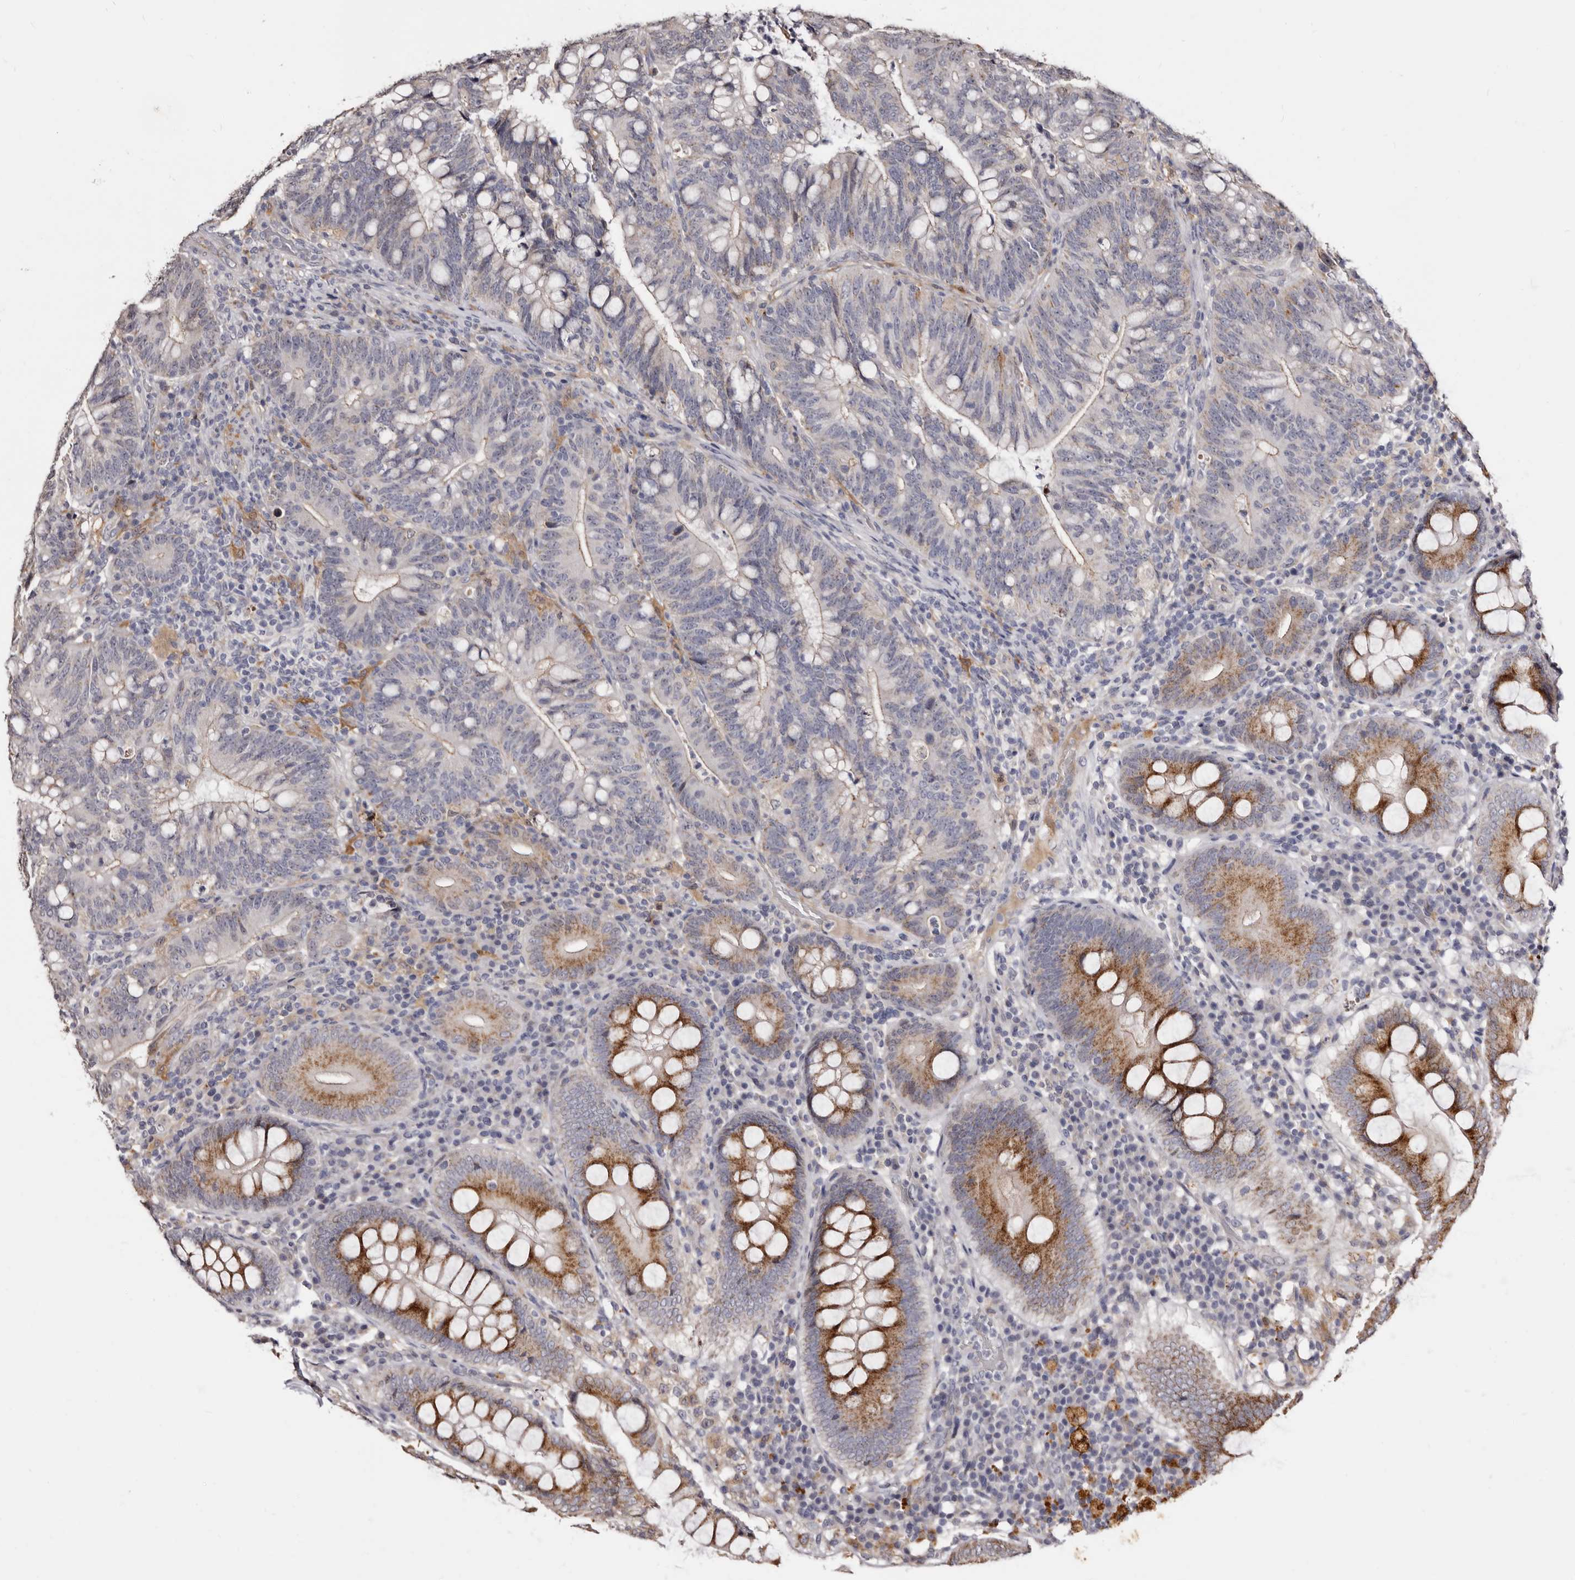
{"staining": {"intensity": "negative", "quantity": "none", "location": "none"}, "tissue": "colorectal cancer", "cell_type": "Tumor cells", "image_type": "cancer", "snomed": [{"axis": "morphology", "description": "Adenocarcinoma, NOS"}, {"axis": "topography", "description": "Colon"}], "caption": "The micrograph displays no staining of tumor cells in colorectal adenocarcinoma.", "gene": "PTAFR", "patient": {"sex": "female", "age": 66}}